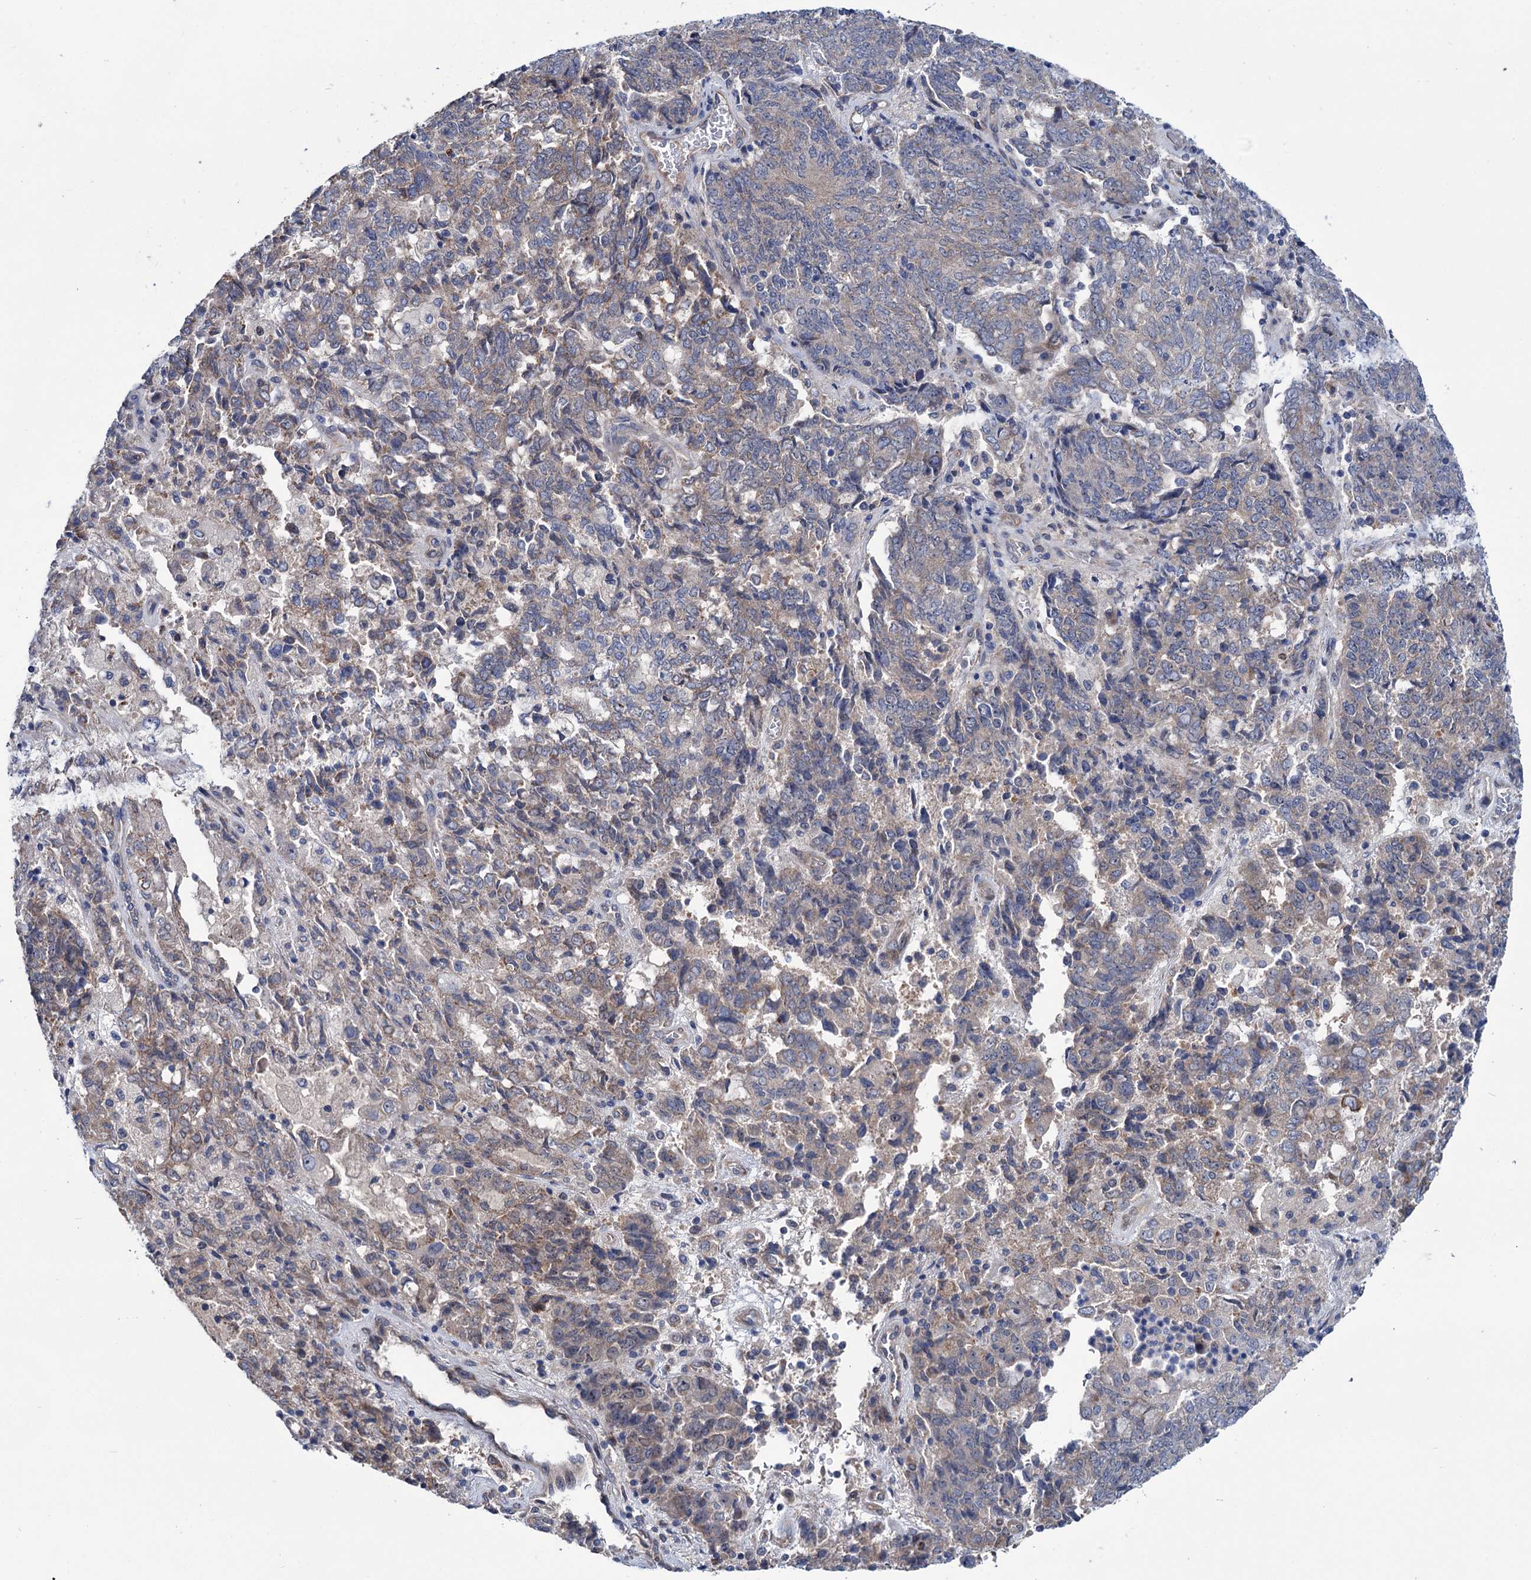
{"staining": {"intensity": "weak", "quantity": "<25%", "location": "cytoplasmic/membranous"}, "tissue": "endometrial cancer", "cell_type": "Tumor cells", "image_type": "cancer", "snomed": [{"axis": "morphology", "description": "Adenocarcinoma, NOS"}, {"axis": "topography", "description": "Endometrium"}], "caption": "There is no significant staining in tumor cells of endometrial cancer. The staining was performed using DAB (3,3'-diaminobenzidine) to visualize the protein expression in brown, while the nuclei were stained in blue with hematoxylin (Magnification: 20x).", "gene": "EYA4", "patient": {"sex": "female", "age": 80}}